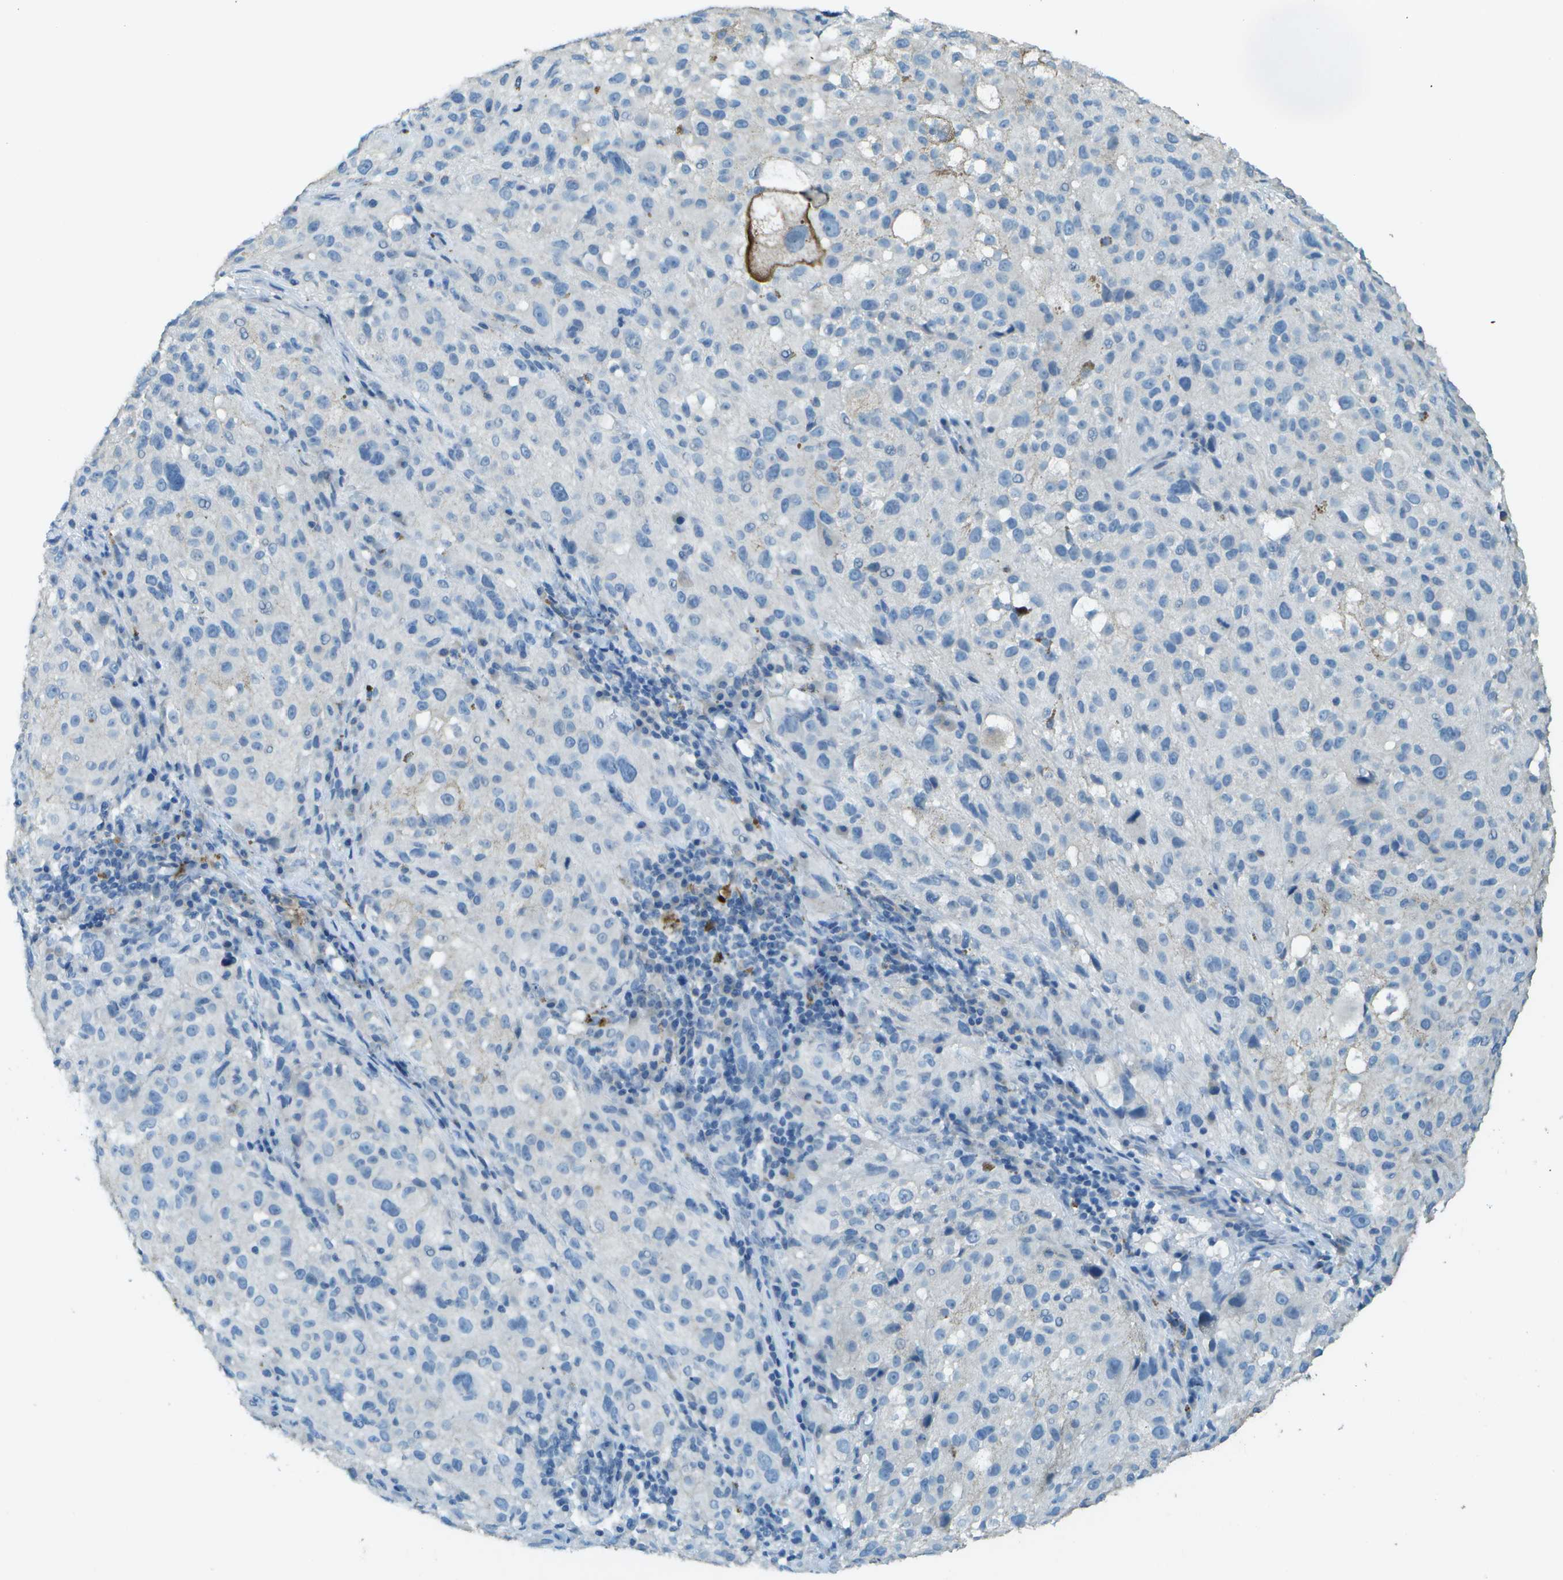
{"staining": {"intensity": "negative", "quantity": "none", "location": "none"}, "tissue": "melanoma", "cell_type": "Tumor cells", "image_type": "cancer", "snomed": [{"axis": "morphology", "description": "Necrosis, NOS"}, {"axis": "morphology", "description": "Malignant melanoma, NOS"}, {"axis": "topography", "description": "Skin"}], "caption": "Tumor cells are negative for protein expression in human malignant melanoma.", "gene": "LGI2", "patient": {"sex": "female", "age": 87}}